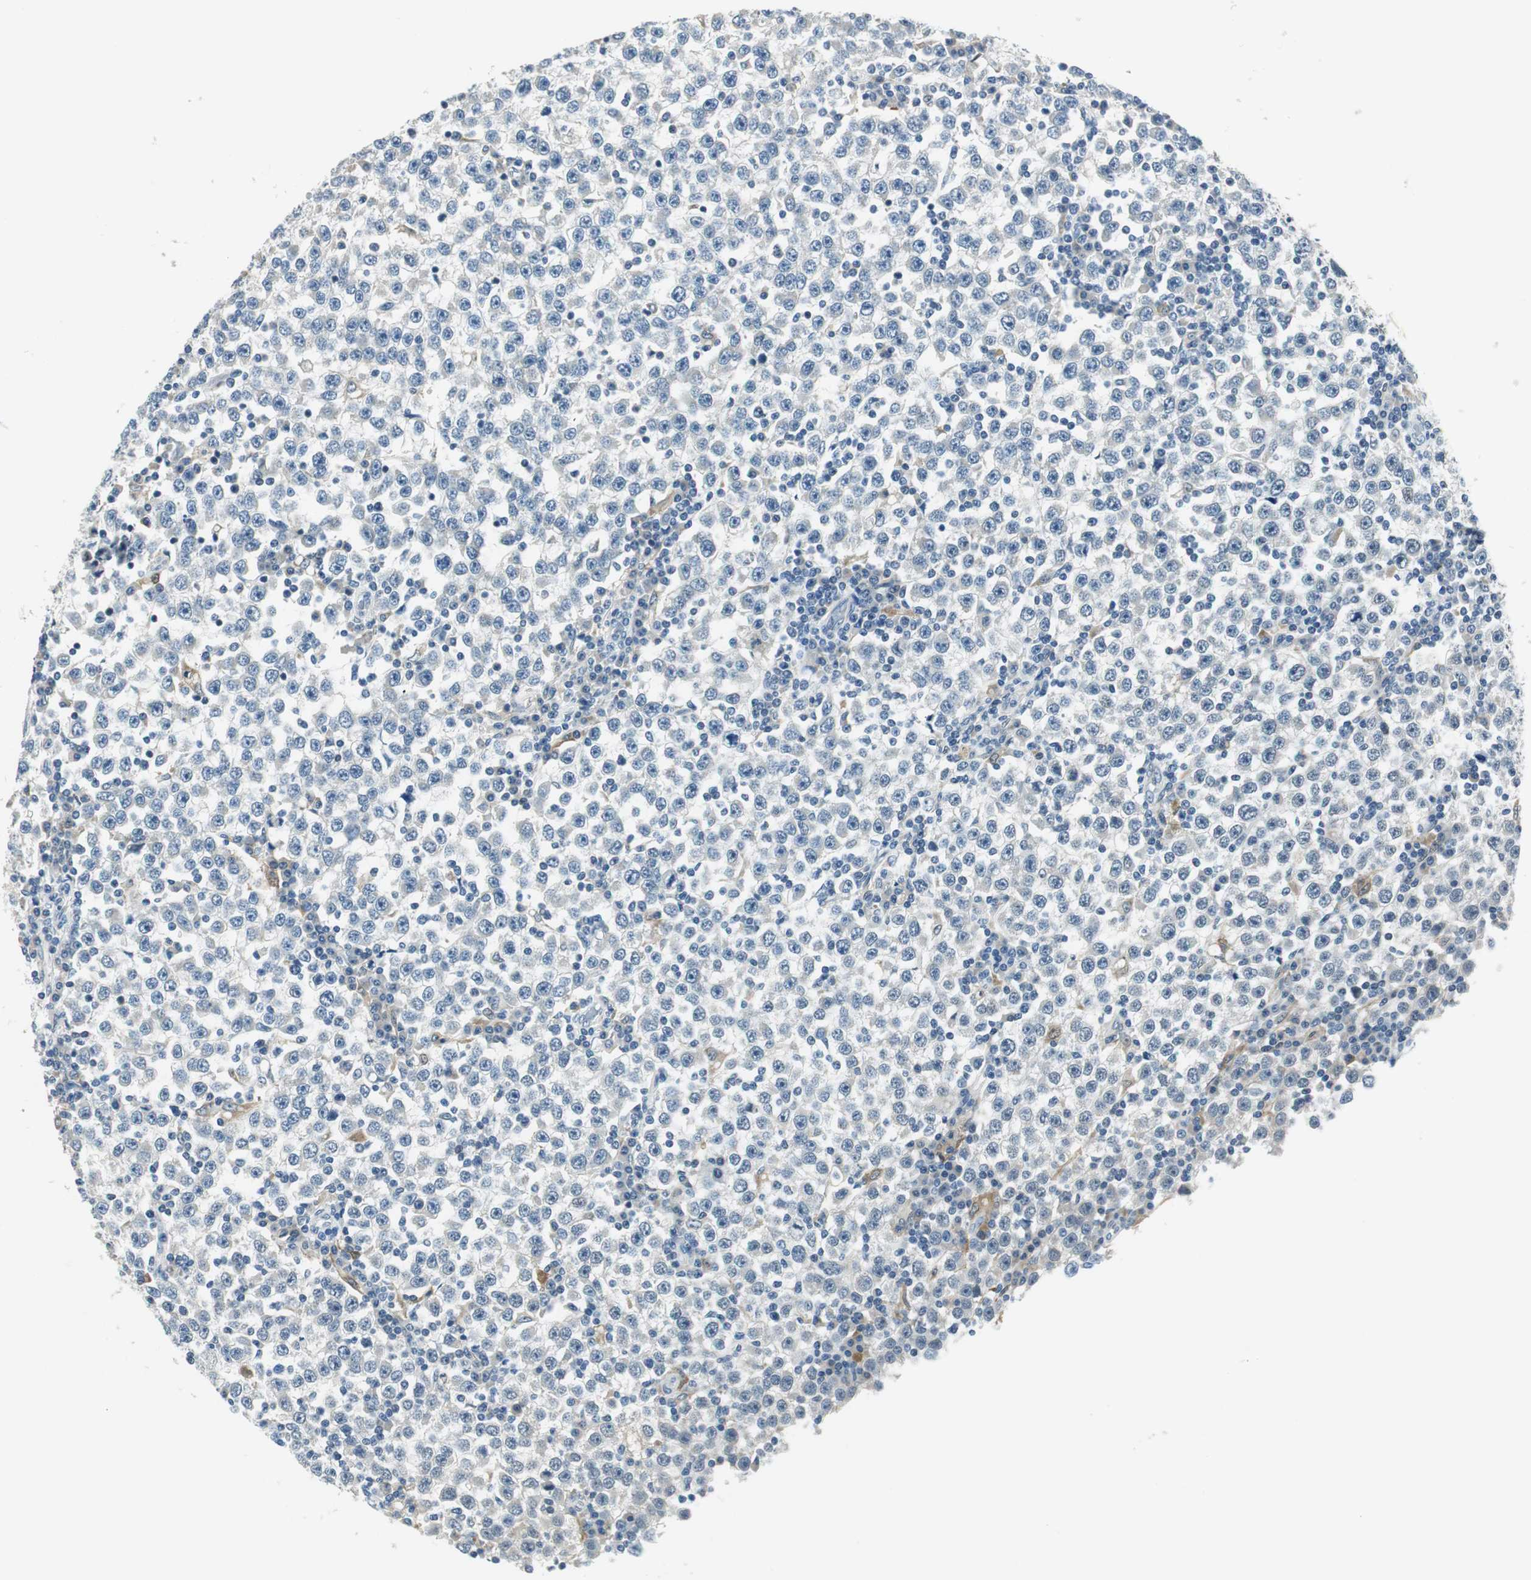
{"staining": {"intensity": "negative", "quantity": "none", "location": "none"}, "tissue": "testis cancer", "cell_type": "Tumor cells", "image_type": "cancer", "snomed": [{"axis": "morphology", "description": "Seminoma, NOS"}, {"axis": "topography", "description": "Testis"}], "caption": "An immunohistochemistry image of testis seminoma is shown. There is no staining in tumor cells of testis seminoma.", "gene": "ME1", "patient": {"sex": "male", "age": 65}}